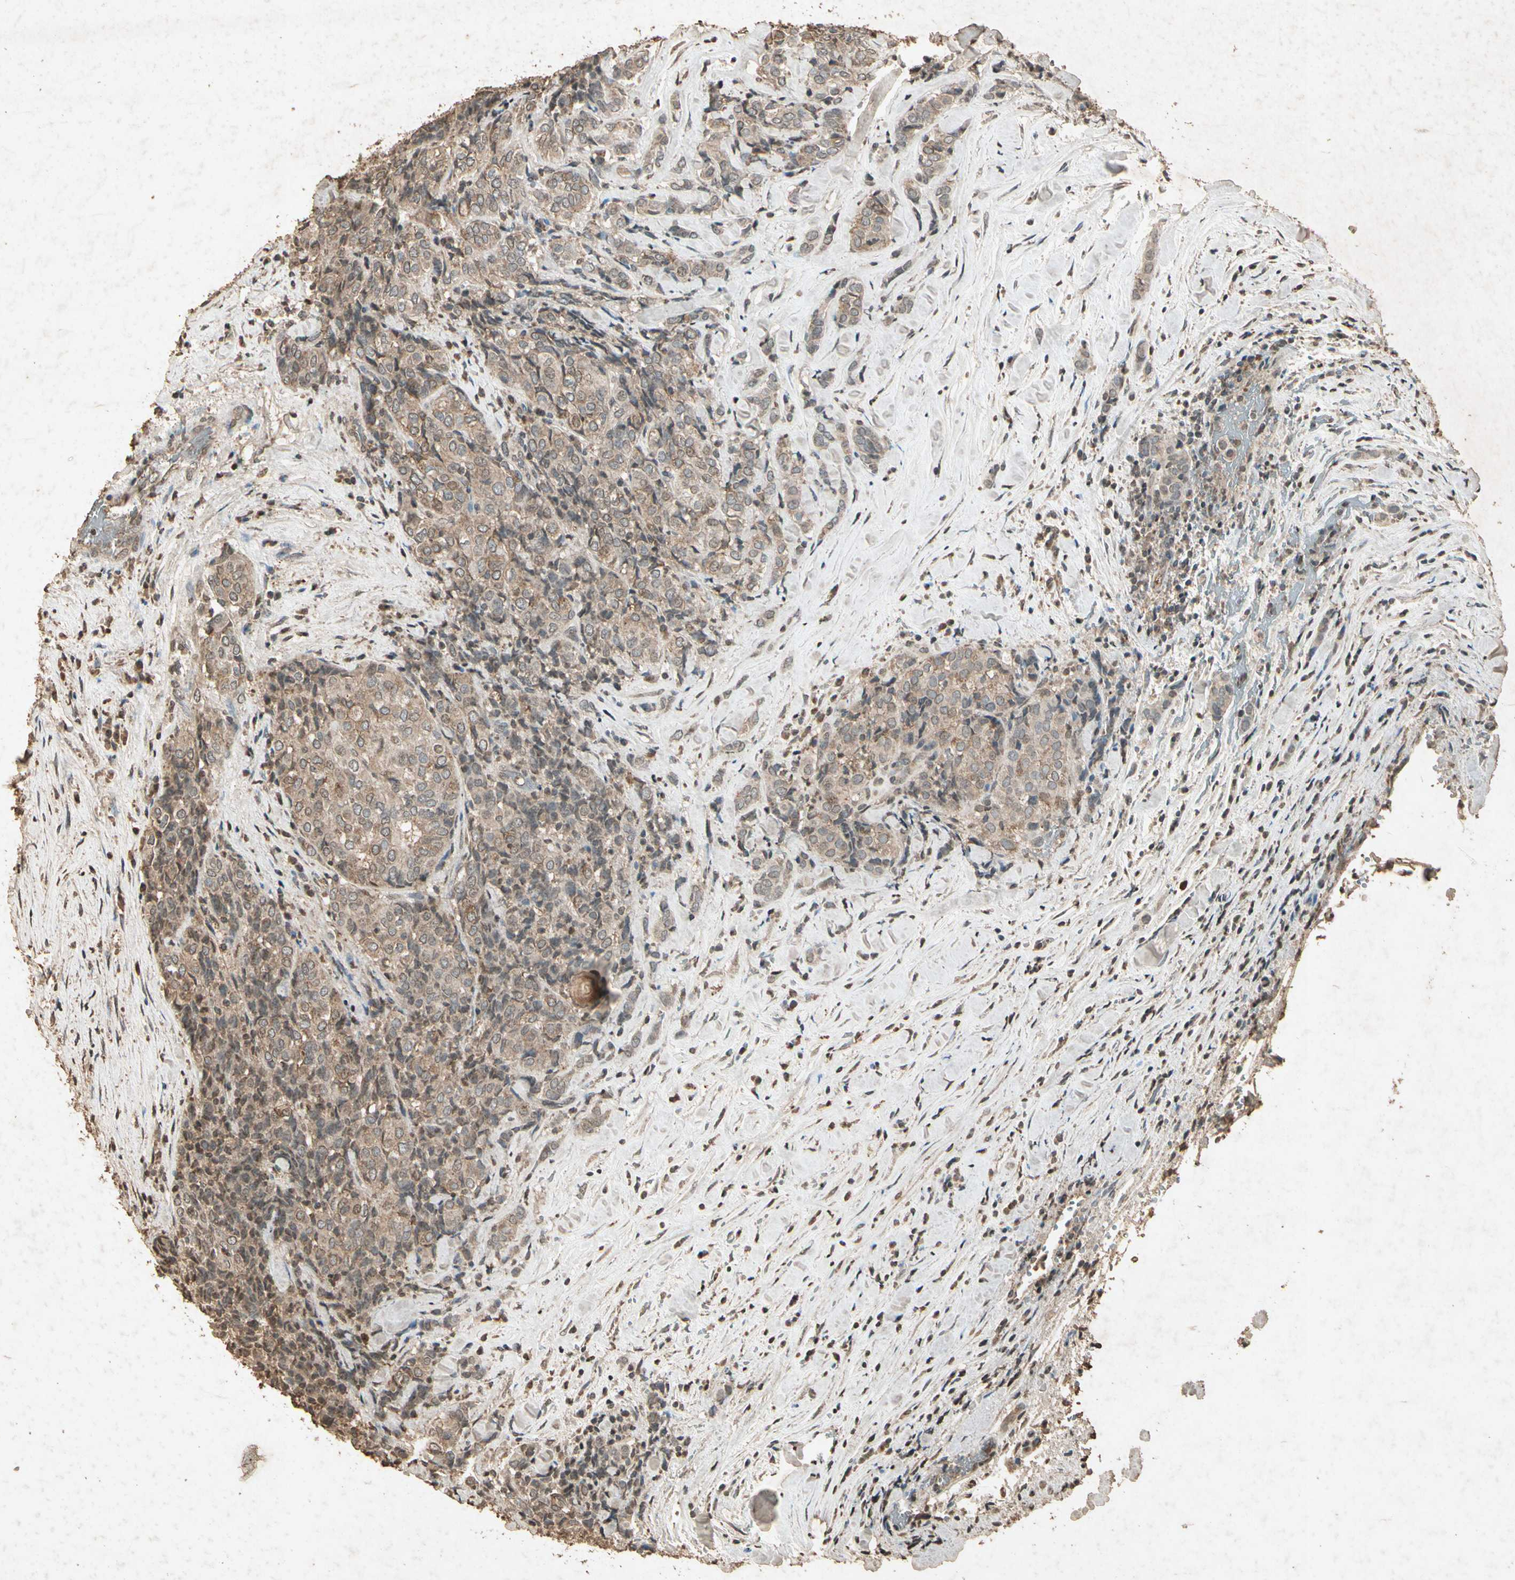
{"staining": {"intensity": "moderate", "quantity": ">75%", "location": "cytoplasmic/membranous"}, "tissue": "thyroid cancer", "cell_type": "Tumor cells", "image_type": "cancer", "snomed": [{"axis": "morphology", "description": "Normal tissue, NOS"}, {"axis": "morphology", "description": "Papillary adenocarcinoma, NOS"}, {"axis": "topography", "description": "Thyroid gland"}], "caption": "IHC staining of thyroid cancer, which demonstrates medium levels of moderate cytoplasmic/membranous staining in approximately >75% of tumor cells indicating moderate cytoplasmic/membranous protein expression. The staining was performed using DAB (3,3'-diaminobenzidine) (brown) for protein detection and nuclei were counterstained in hematoxylin (blue).", "gene": "GC", "patient": {"sex": "female", "age": 30}}